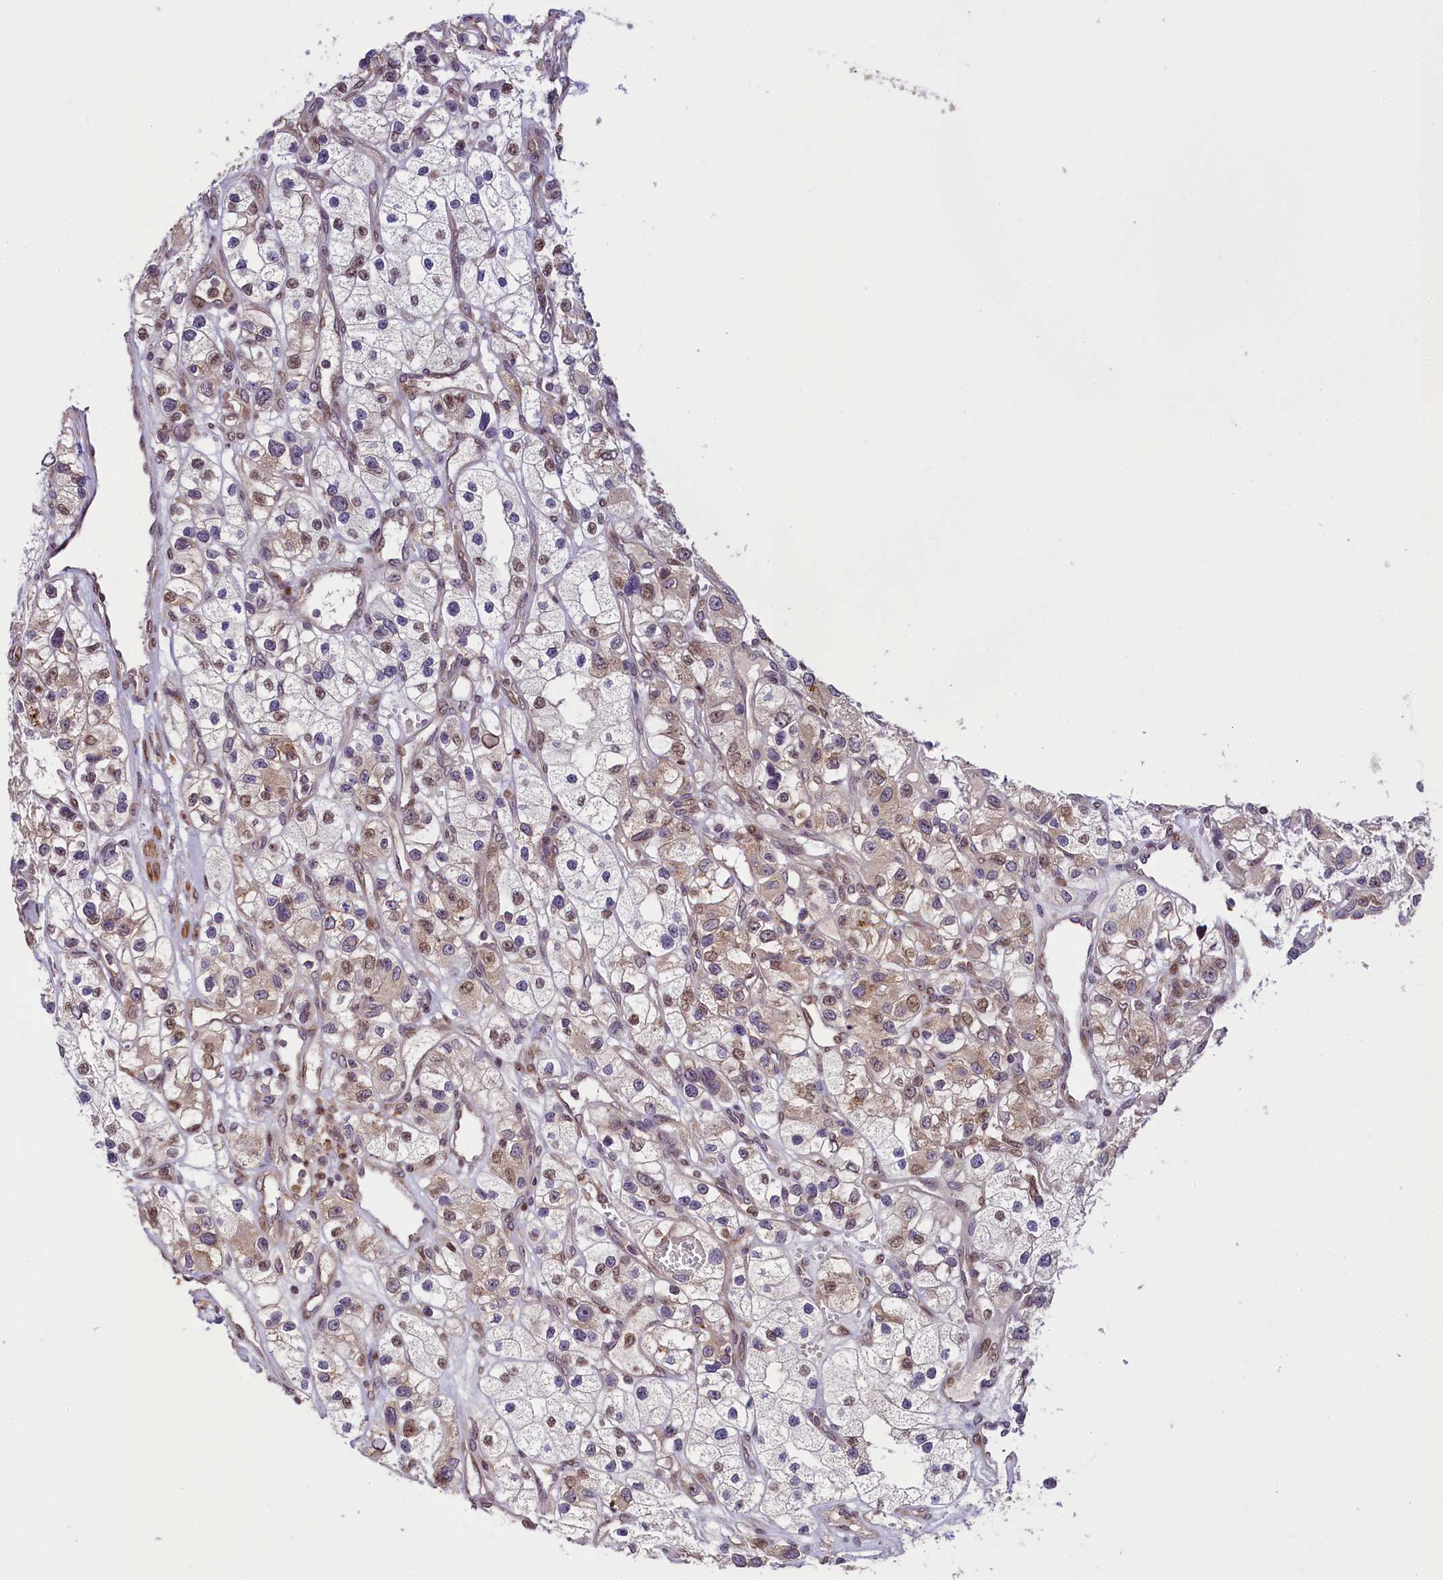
{"staining": {"intensity": "weak", "quantity": "25%-75%", "location": "cytoplasmic/membranous,nuclear"}, "tissue": "renal cancer", "cell_type": "Tumor cells", "image_type": "cancer", "snomed": [{"axis": "morphology", "description": "Adenocarcinoma, NOS"}, {"axis": "topography", "description": "Kidney"}], "caption": "There is low levels of weak cytoplasmic/membranous and nuclear expression in tumor cells of renal adenocarcinoma, as demonstrated by immunohistochemical staining (brown color).", "gene": "RBBP8", "patient": {"sex": "female", "age": 57}}